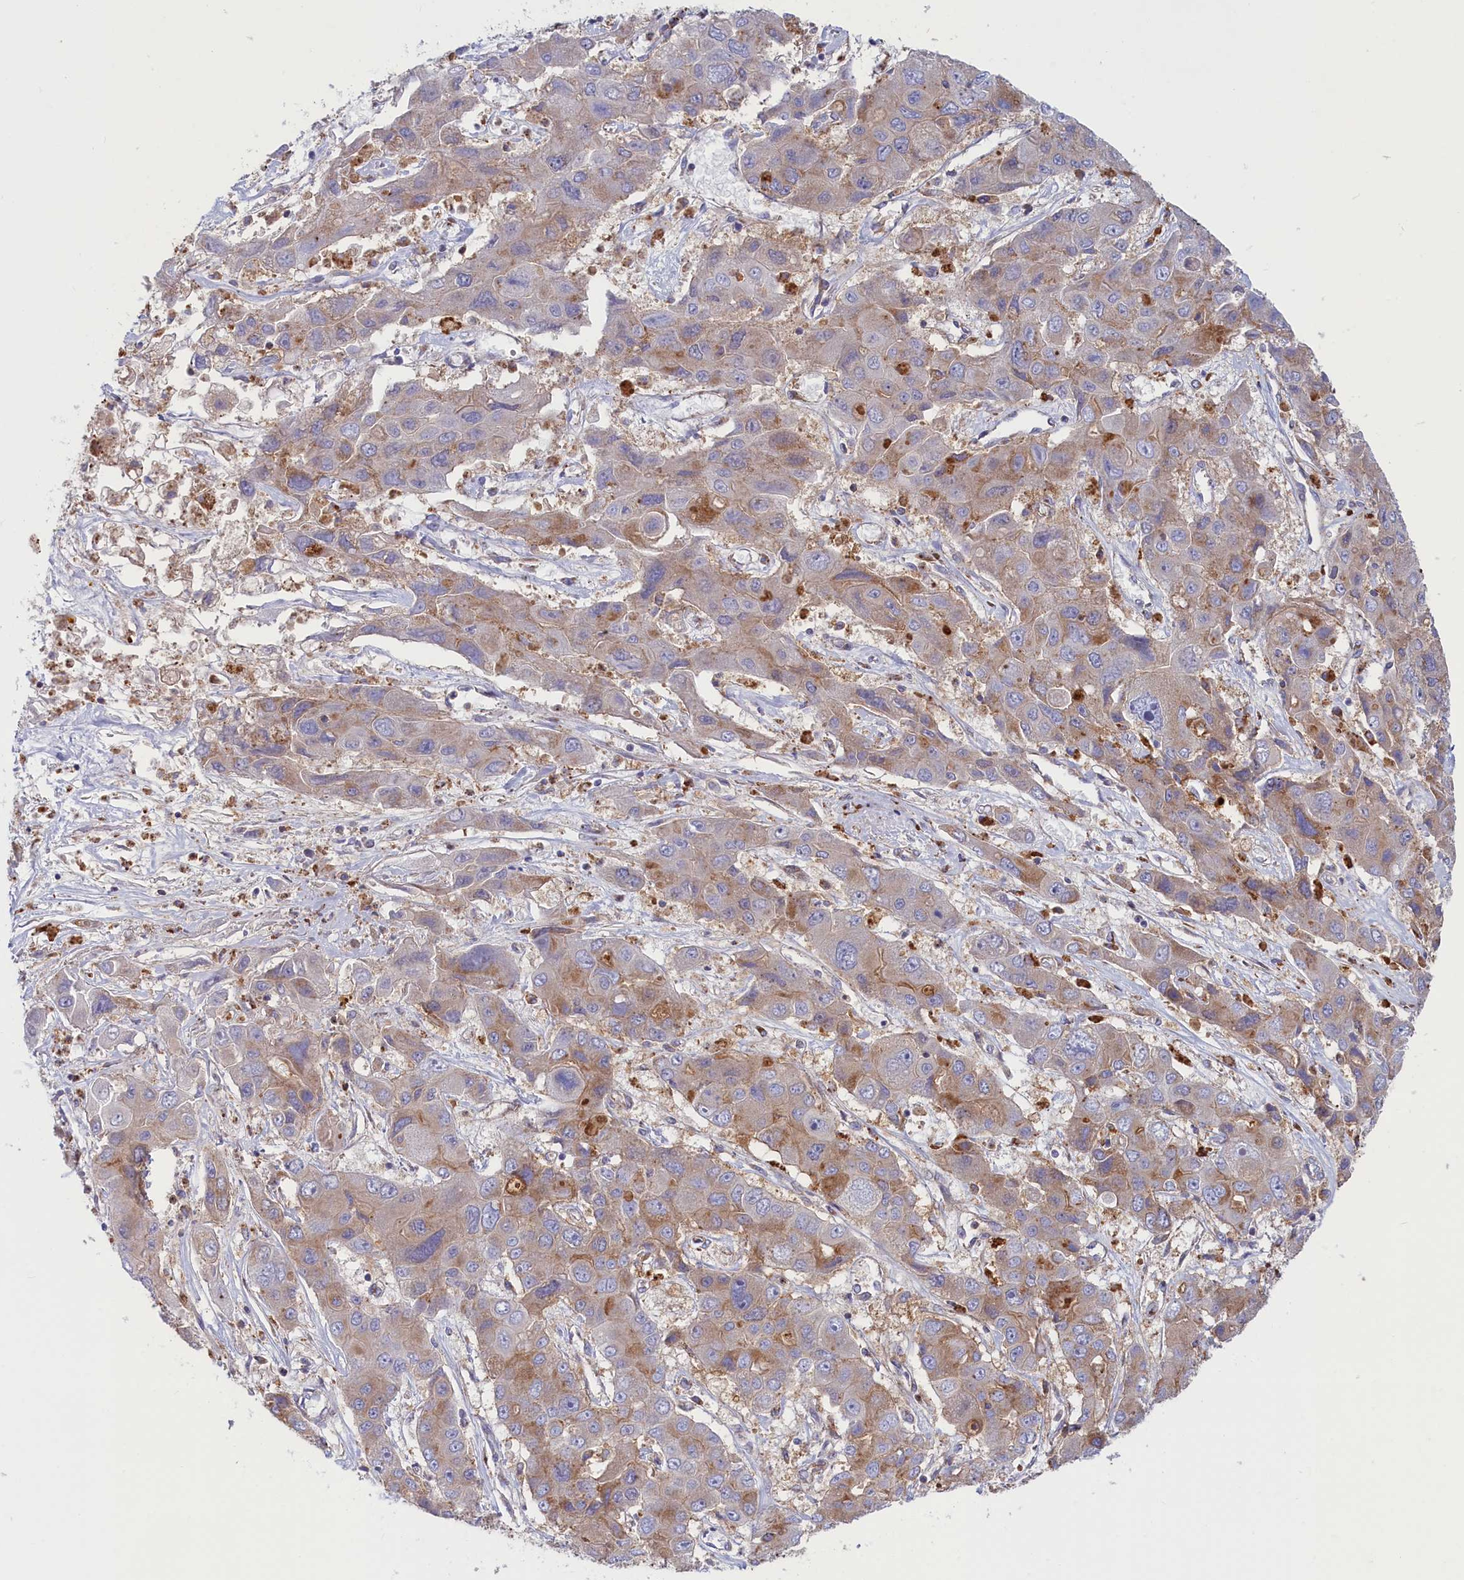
{"staining": {"intensity": "moderate", "quantity": "25%-75%", "location": "cytoplasmic/membranous"}, "tissue": "liver cancer", "cell_type": "Tumor cells", "image_type": "cancer", "snomed": [{"axis": "morphology", "description": "Cholangiocarcinoma"}, {"axis": "topography", "description": "Liver"}], "caption": "Protein staining of liver cholangiocarcinoma tissue displays moderate cytoplasmic/membranous positivity in approximately 25%-75% of tumor cells. (IHC, brightfield microscopy, high magnification).", "gene": "SCAMP4", "patient": {"sex": "male", "age": 67}}